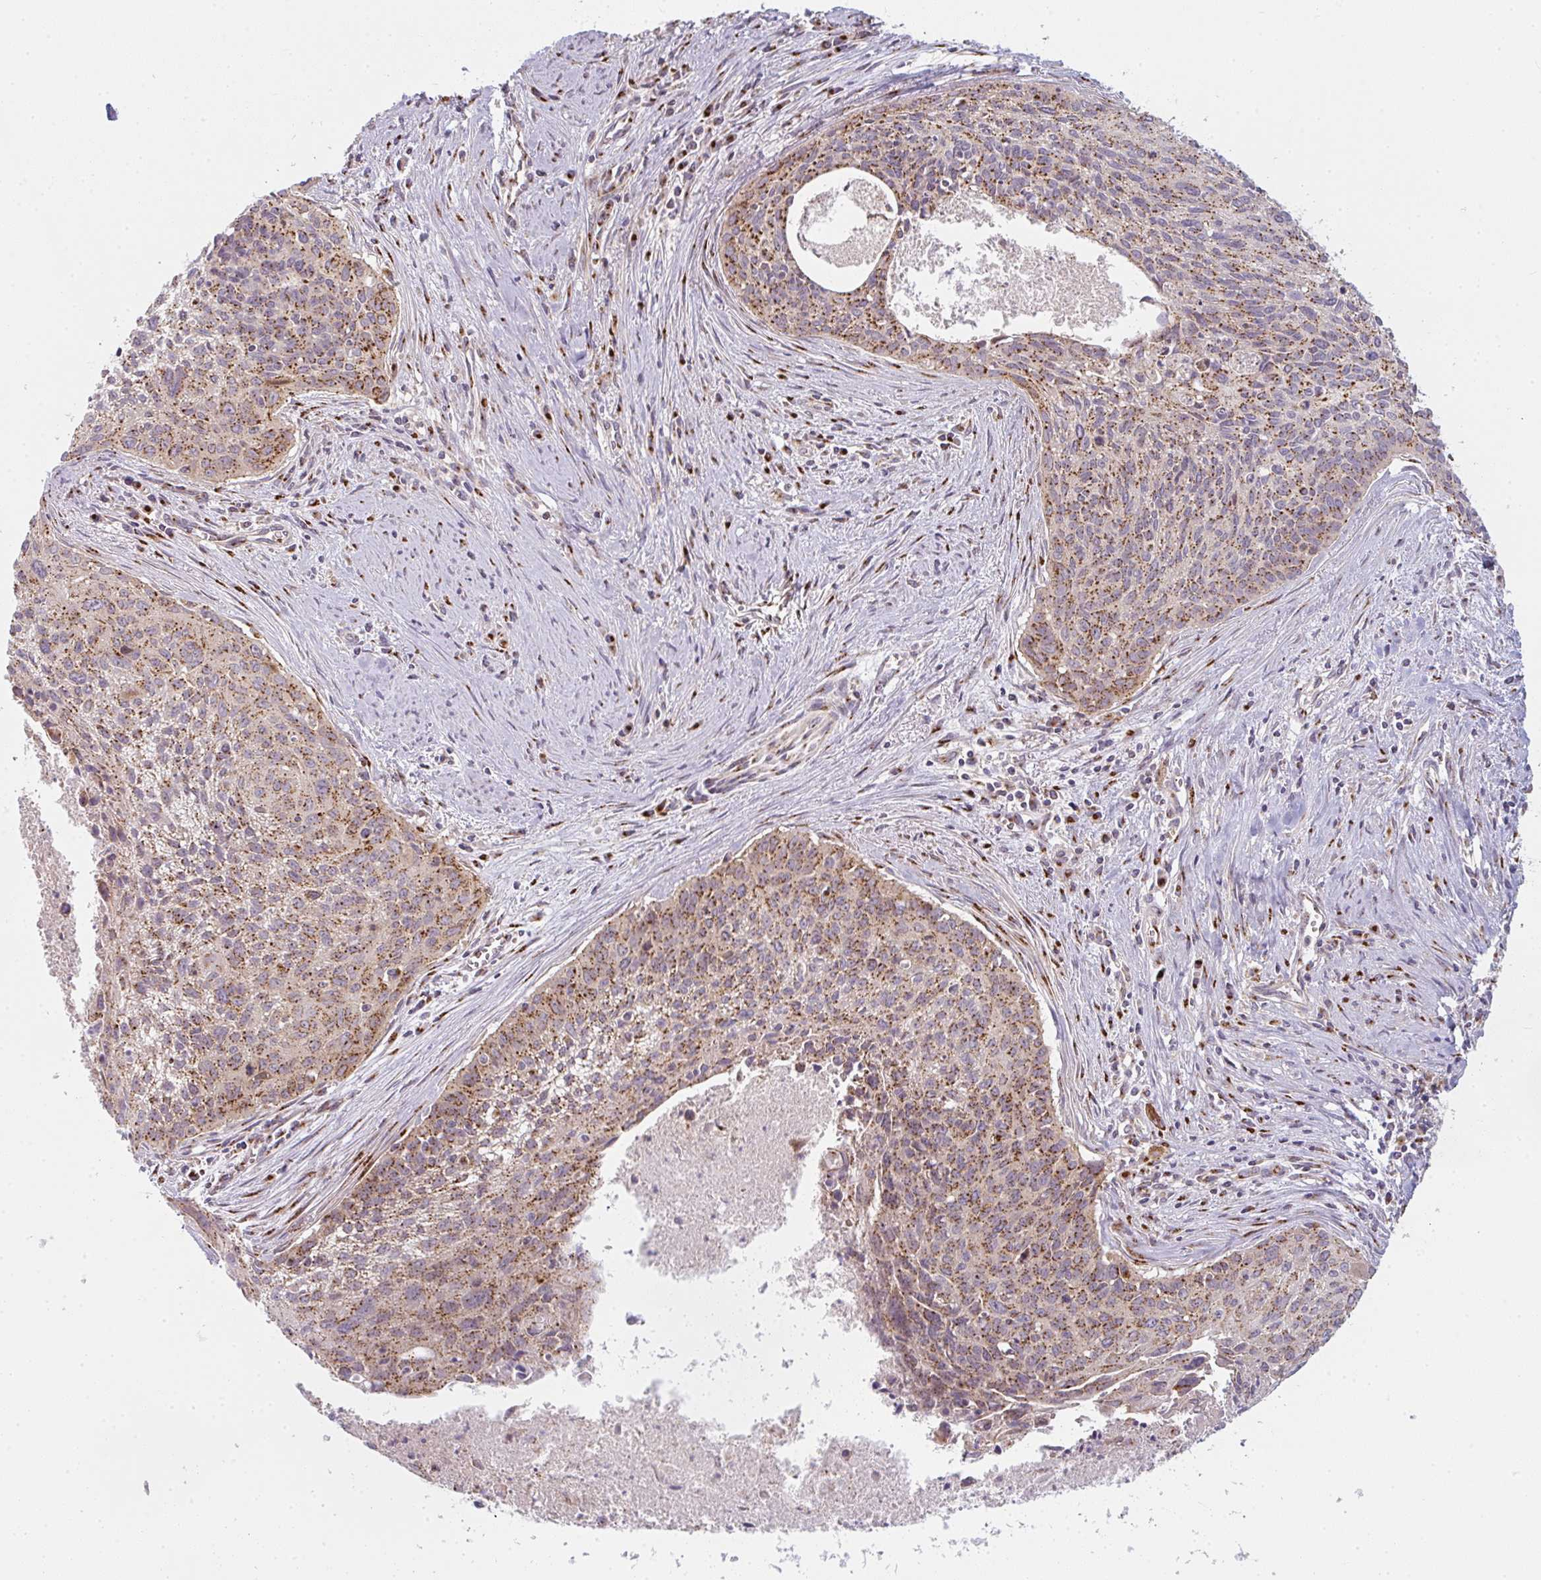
{"staining": {"intensity": "moderate", "quantity": ">75%", "location": "cytoplasmic/membranous"}, "tissue": "cervical cancer", "cell_type": "Tumor cells", "image_type": "cancer", "snomed": [{"axis": "morphology", "description": "Squamous cell carcinoma, NOS"}, {"axis": "topography", "description": "Cervix"}], "caption": "The image demonstrates a brown stain indicating the presence of a protein in the cytoplasmic/membranous of tumor cells in cervical cancer.", "gene": "GVQW3", "patient": {"sex": "female", "age": 55}}